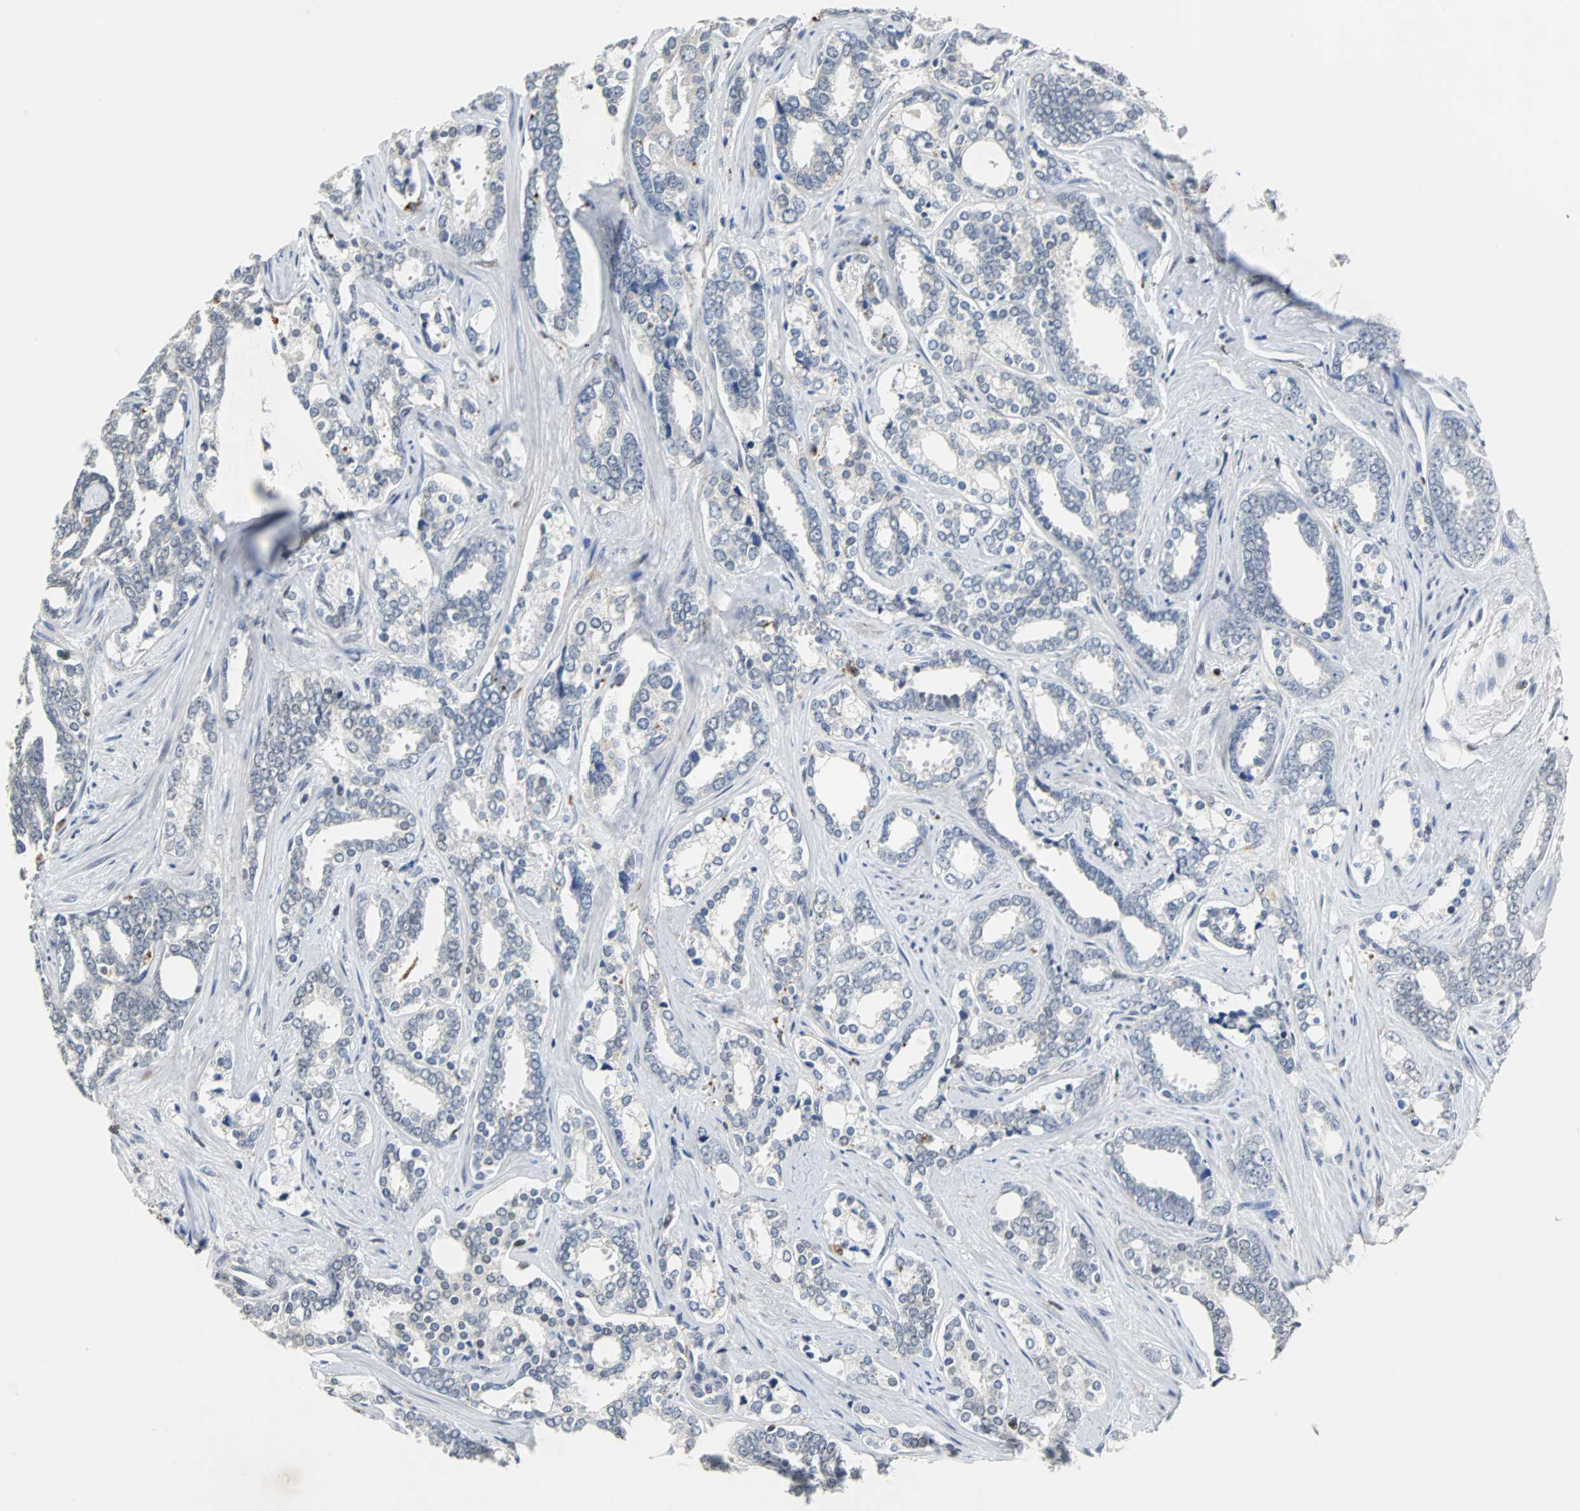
{"staining": {"intensity": "negative", "quantity": "none", "location": "none"}, "tissue": "prostate cancer", "cell_type": "Tumor cells", "image_type": "cancer", "snomed": [{"axis": "morphology", "description": "Adenocarcinoma, High grade"}, {"axis": "topography", "description": "Prostate"}], "caption": "This is a photomicrograph of IHC staining of prostate high-grade adenocarcinoma, which shows no positivity in tumor cells. The staining is performed using DAB brown chromogen with nuclei counter-stained in using hematoxylin.", "gene": "HLX", "patient": {"sex": "male", "age": 67}}